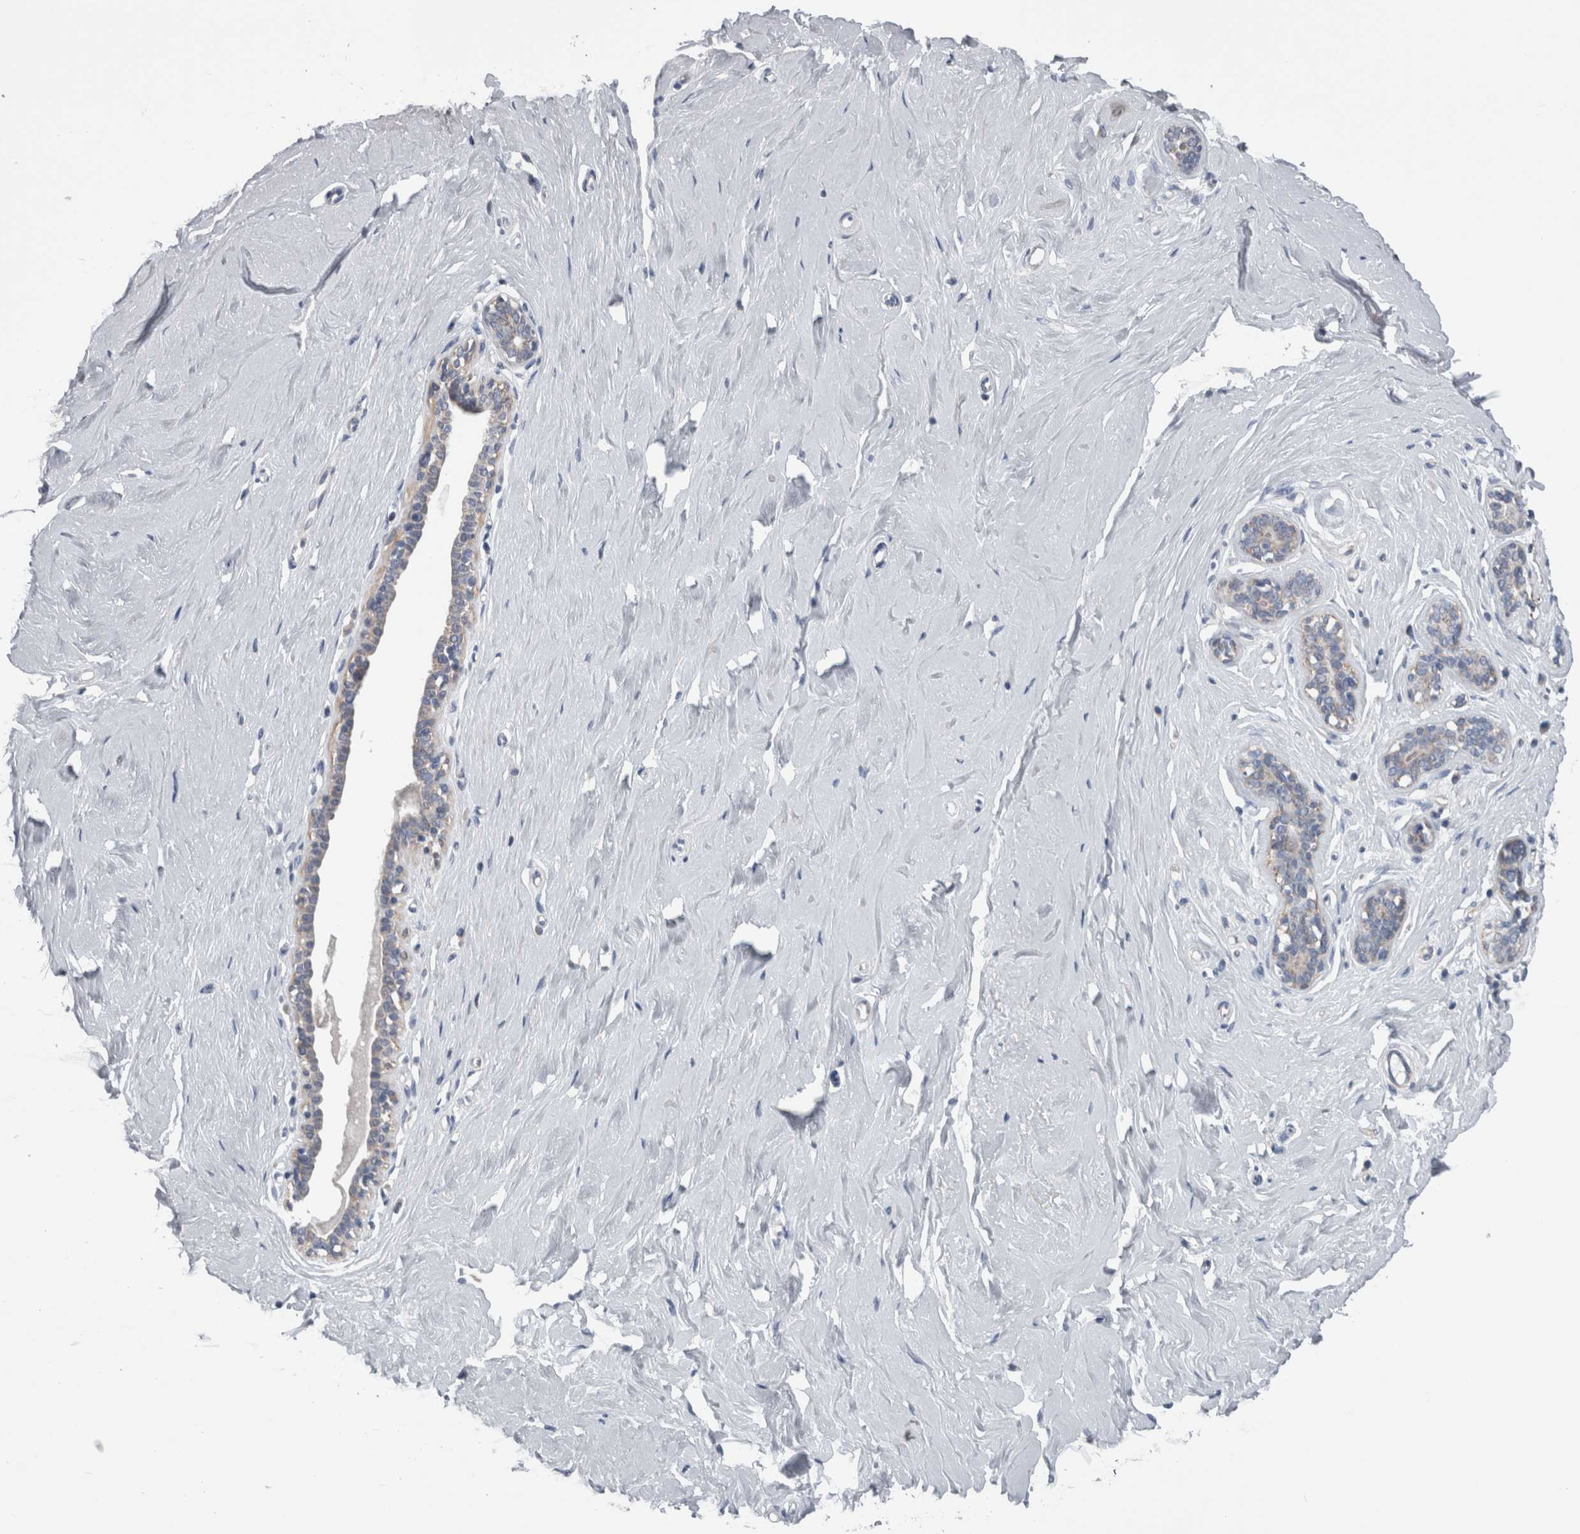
{"staining": {"intensity": "negative", "quantity": "none", "location": "none"}, "tissue": "breast", "cell_type": "Adipocytes", "image_type": "normal", "snomed": [{"axis": "morphology", "description": "Normal tissue, NOS"}, {"axis": "topography", "description": "Breast"}], "caption": "A histopathology image of human breast is negative for staining in adipocytes.", "gene": "GDAP1", "patient": {"sex": "female", "age": 23}}